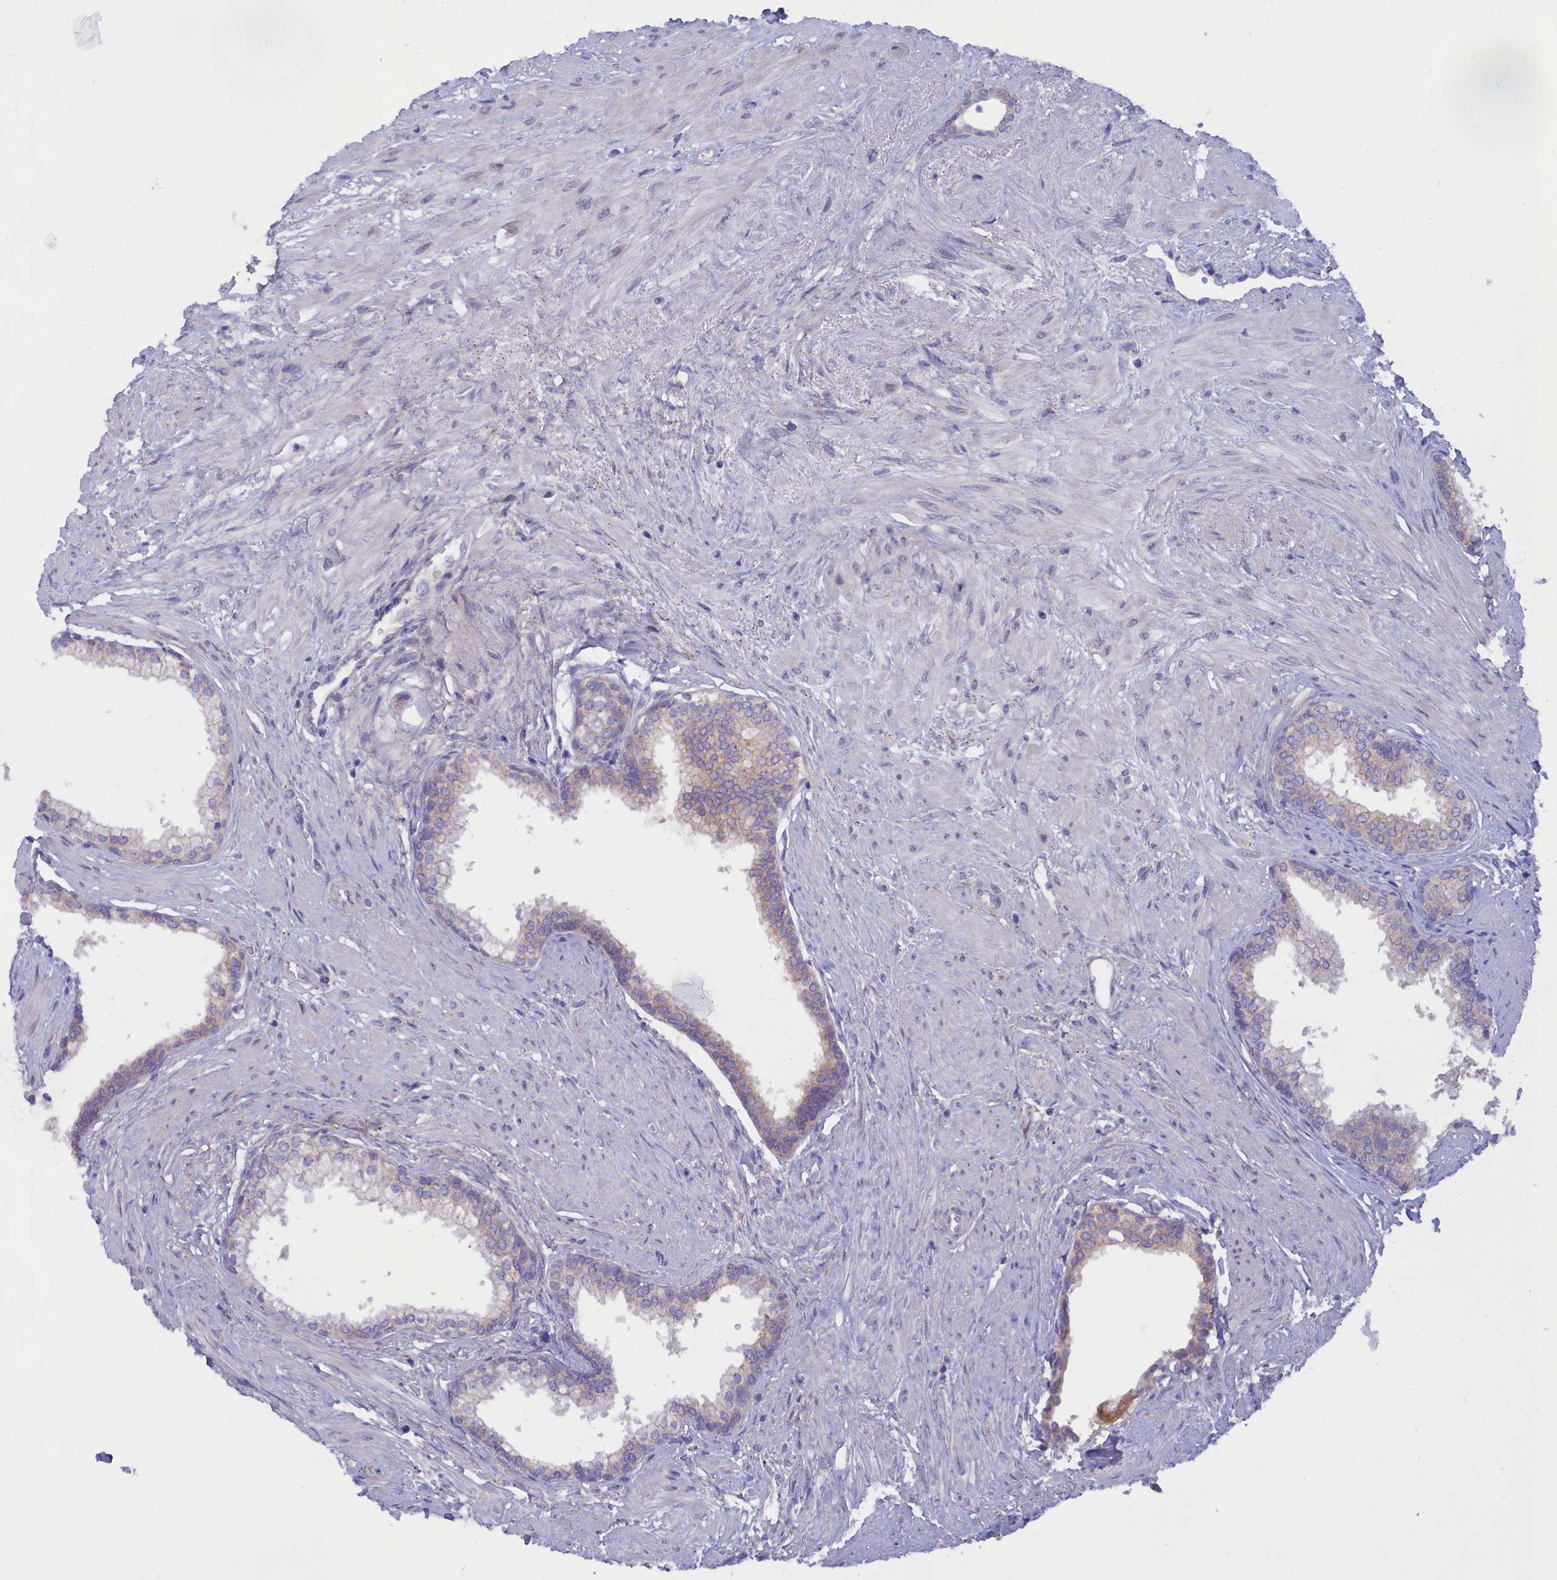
{"staining": {"intensity": "weak", "quantity": "25%-75%", "location": "cytoplasmic/membranous"}, "tissue": "prostate", "cell_type": "Glandular cells", "image_type": "normal", "snomed": [{"axis": "morphology", "description": "Normal tissue, NOS"}, {"axis": "topography", "description": "Prostate"}], "caption": "Glandular cells demonstrate low levels of weak cytoplasmic/membranous positivity in approximately 25%-75% of cells in unremarkable human prostate.", "gene": "TMEM30B", "patient": {"sex": "male", "age": 57}}